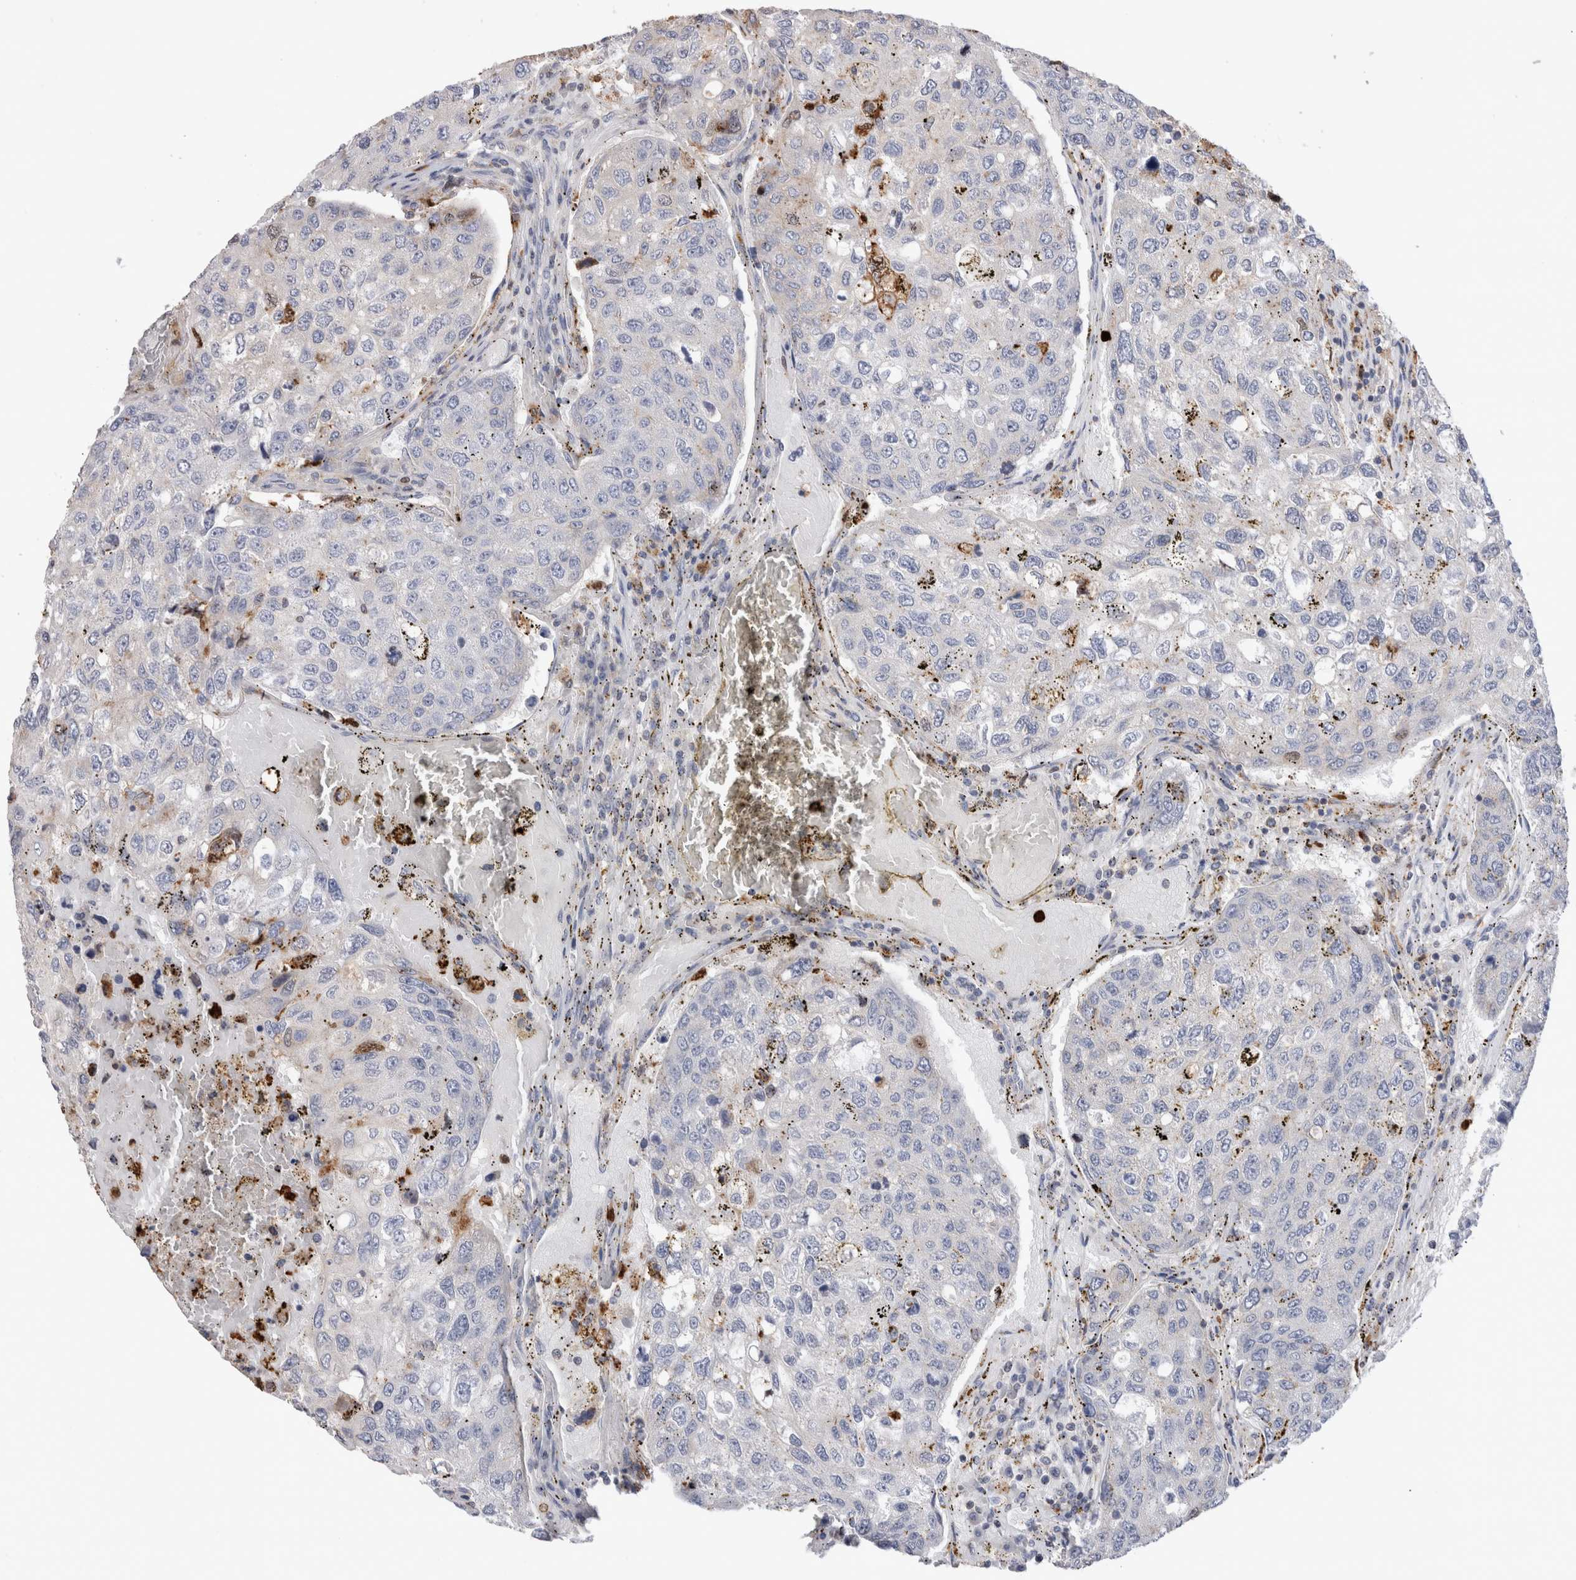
{"staining": {"intensity": "negative", "quantity": "none", "location": "none"}, "tissue": "urothelial cancer", "cell_type": "Tumor cells", "image_type": "cancer", "snomed": [{"axis": "morphology", "description": "Urothelial carcinoma, High grade"}, {"axis": "topography", "description": "Lymph node"}, {"axis": "topography", "description": "Urinary bladder"}], "caption": "Human urothelial cancer stained for a protein using IHC demonstrates no staining in tumor cells.", "gene": "NXT2", "patient": {"sex": "male", "age": 51}}